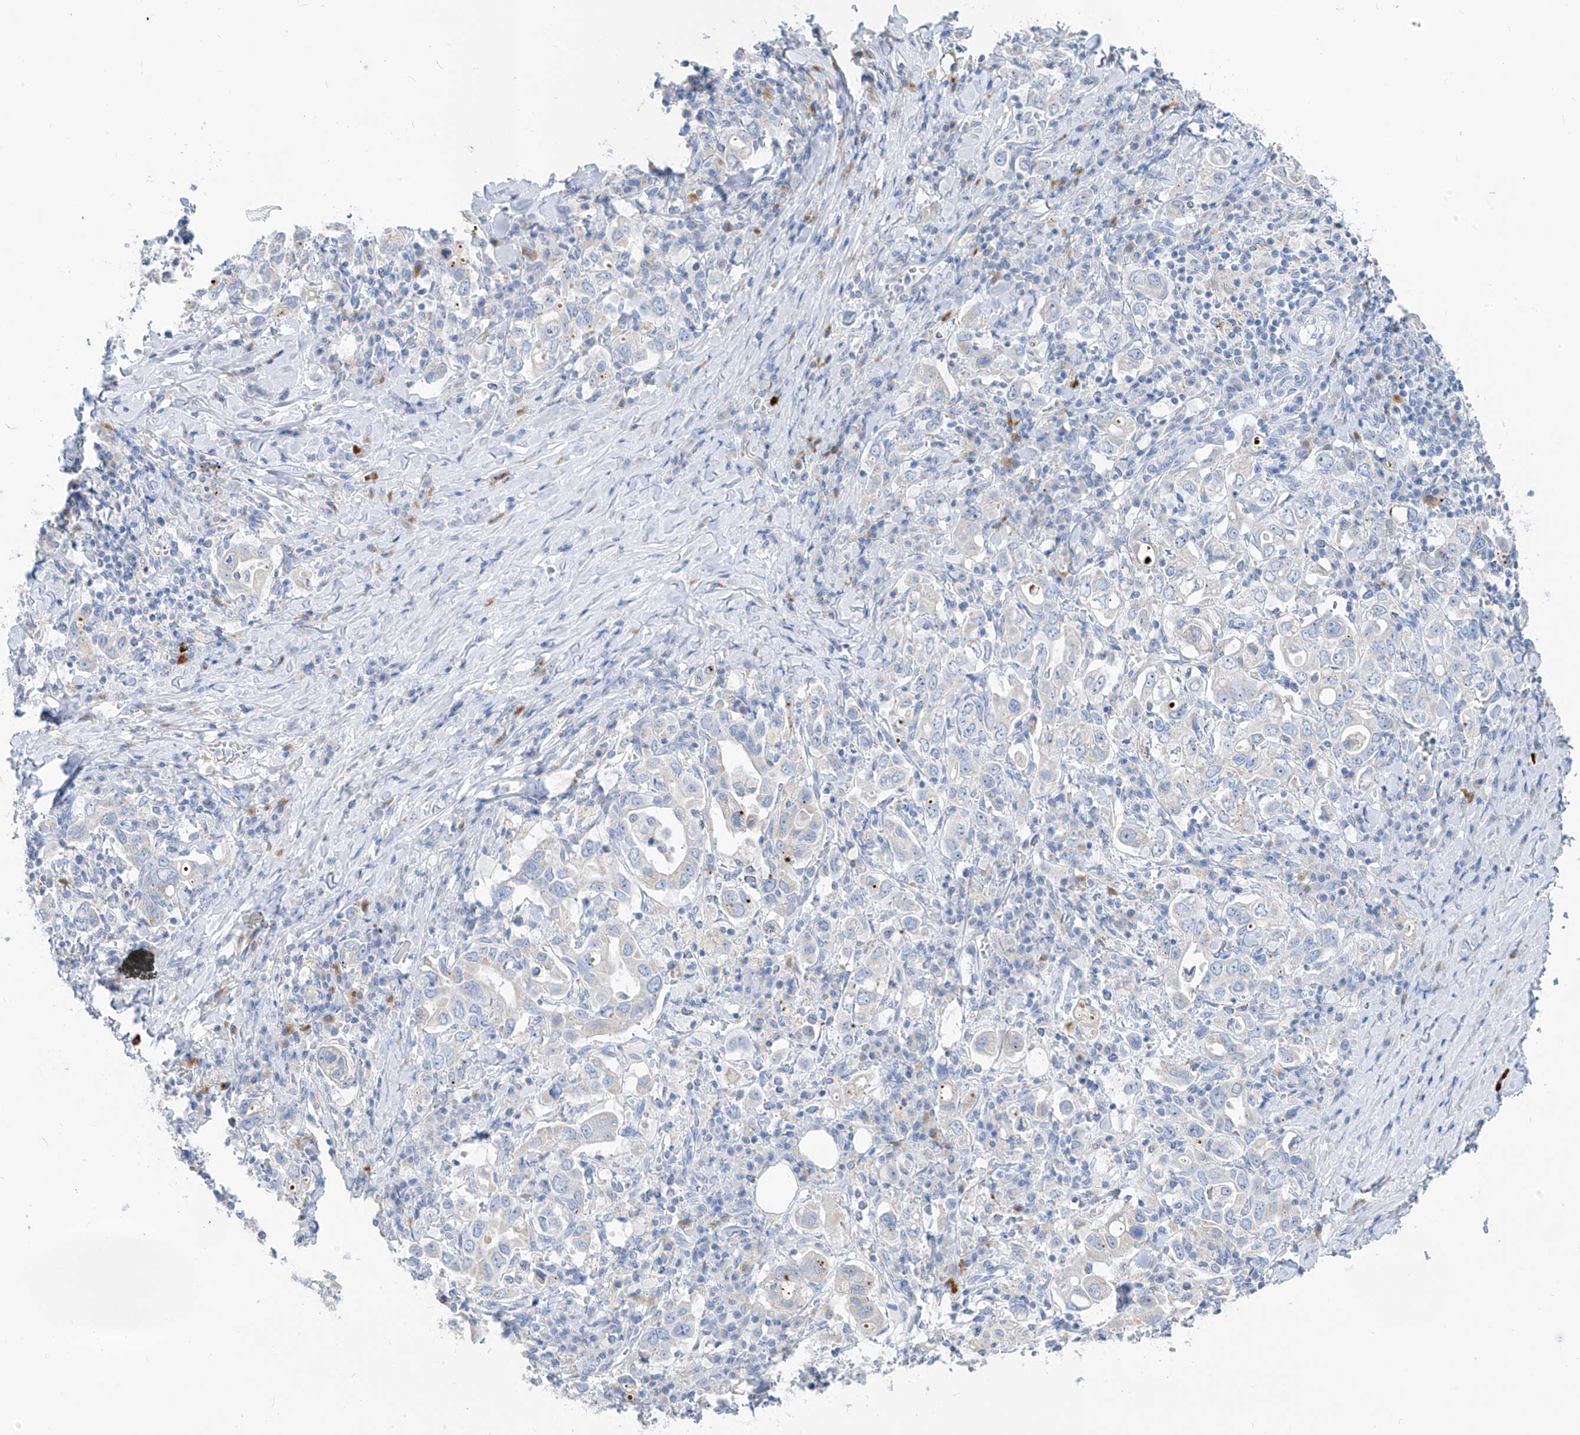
{"staining": {"intensity": "negative", "quantity": "none", "location": "none"}, "tissue": "stomach cancer", "cell_type": "Tumor cells", "image_type": "cancer", "snomed": [{"axis": "morphology", "description": "Adenocarcinoma, NOS"}, {"axis": "topography", "description": "Stomach, upper"}], "caption": "Photomicrograph shows no significant protein expression in tumor cells of stomach cancer (adenocarcinoma).", "gene": "ZNF404", "patient": {"sex": "male", "age": 62}}